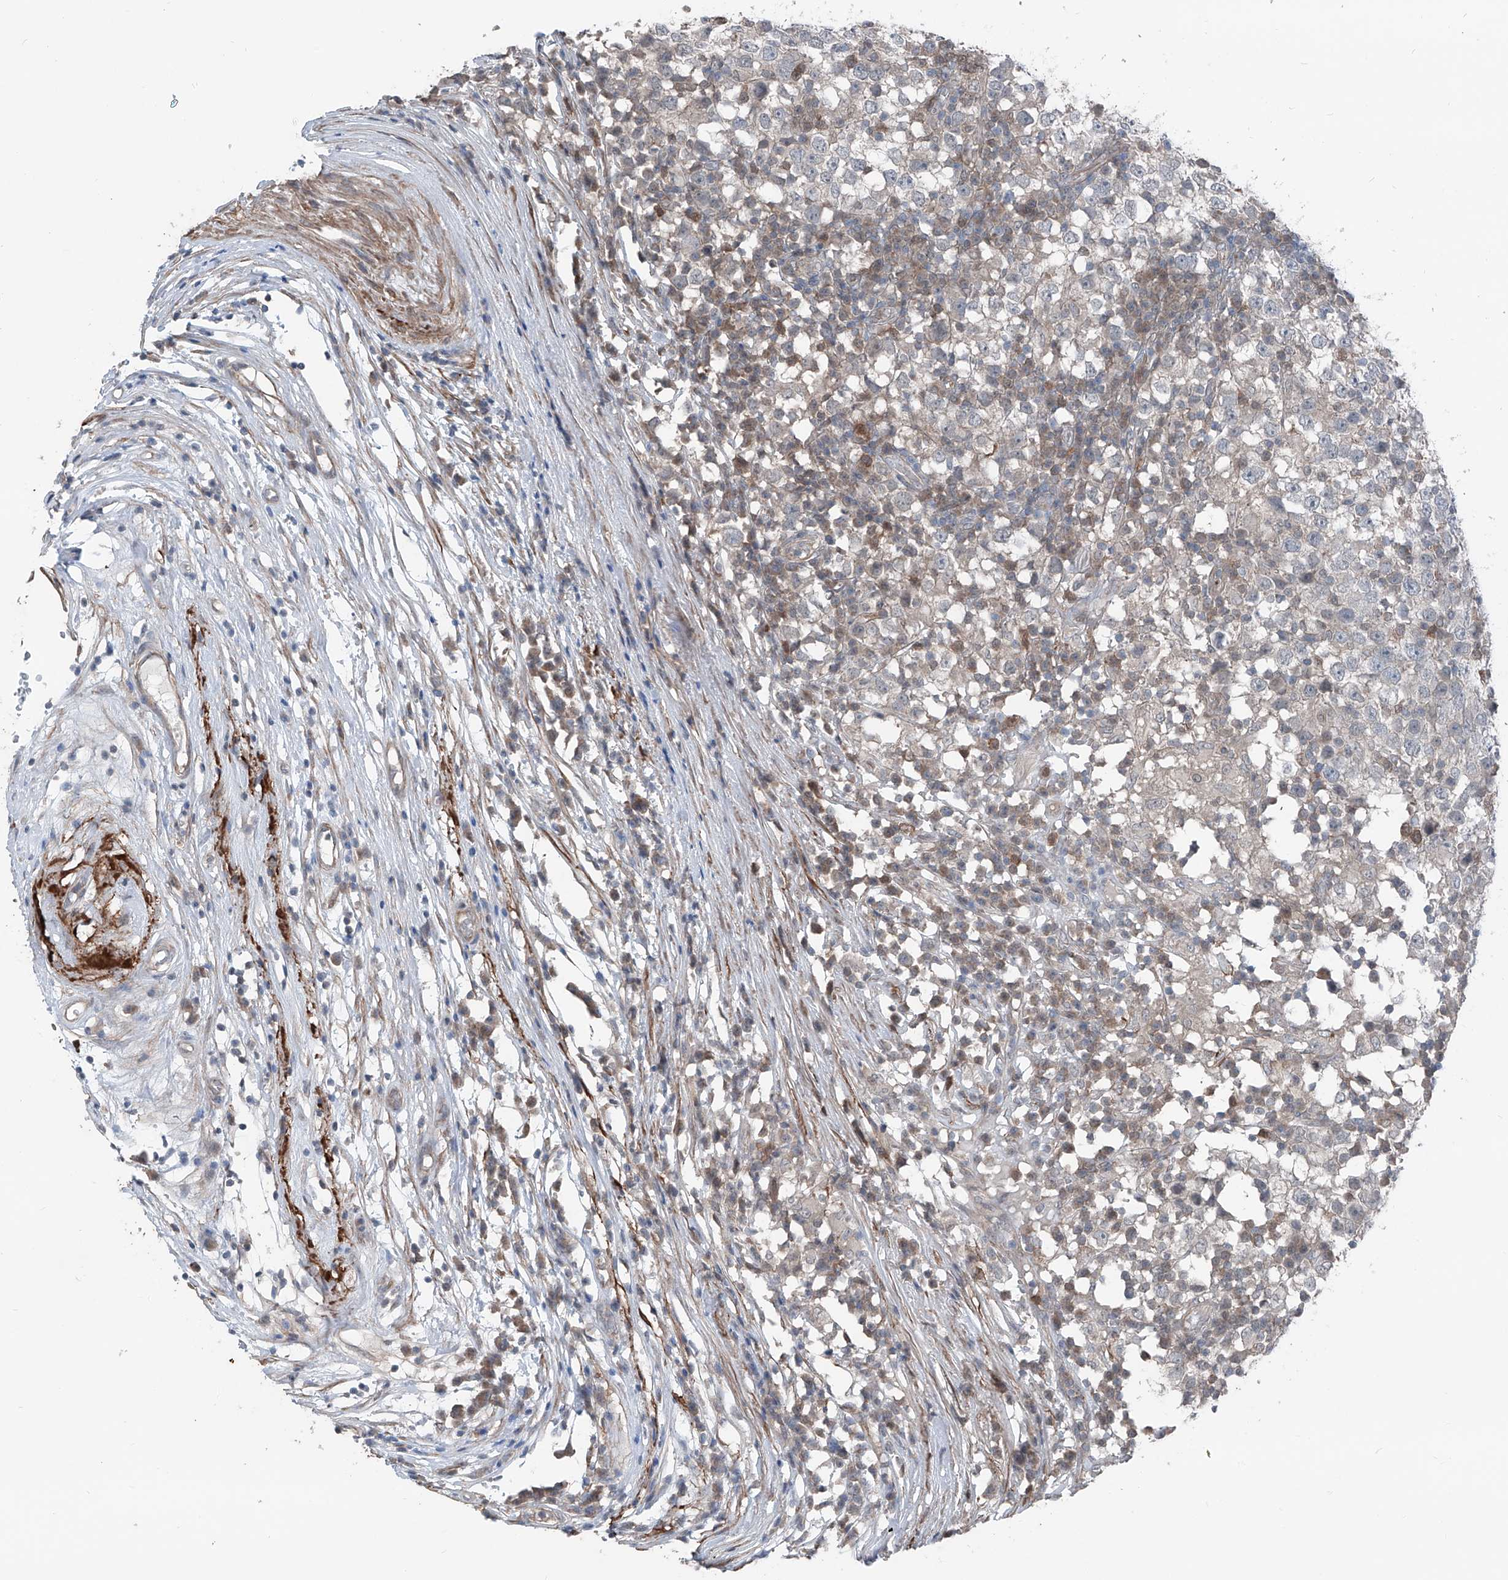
{"staining": {"intensity": "negative", "quantity": "none", "location": "none"}, "tissue": "testis cancer", "cell_type": "Tumor cells", "image_type": "cancer", "snomed": [{"axis": "morphology", "description": "Seminoma, NOS"}, {"axis": "topography", "description": "Testis"}], "caption": "High power microscopy photomicrograph of an immunohistochemistry (IHC) image of seminoma (testis), revealing no significant expression in tumor cells. The staining was performed using DAB to visualize the protein expression in brown, while the nuclei were stained in blue with hematoxylin (Magnification: 20x).", "gene": "HSPB11", "patient": {"sex": "male", "age": 65}}